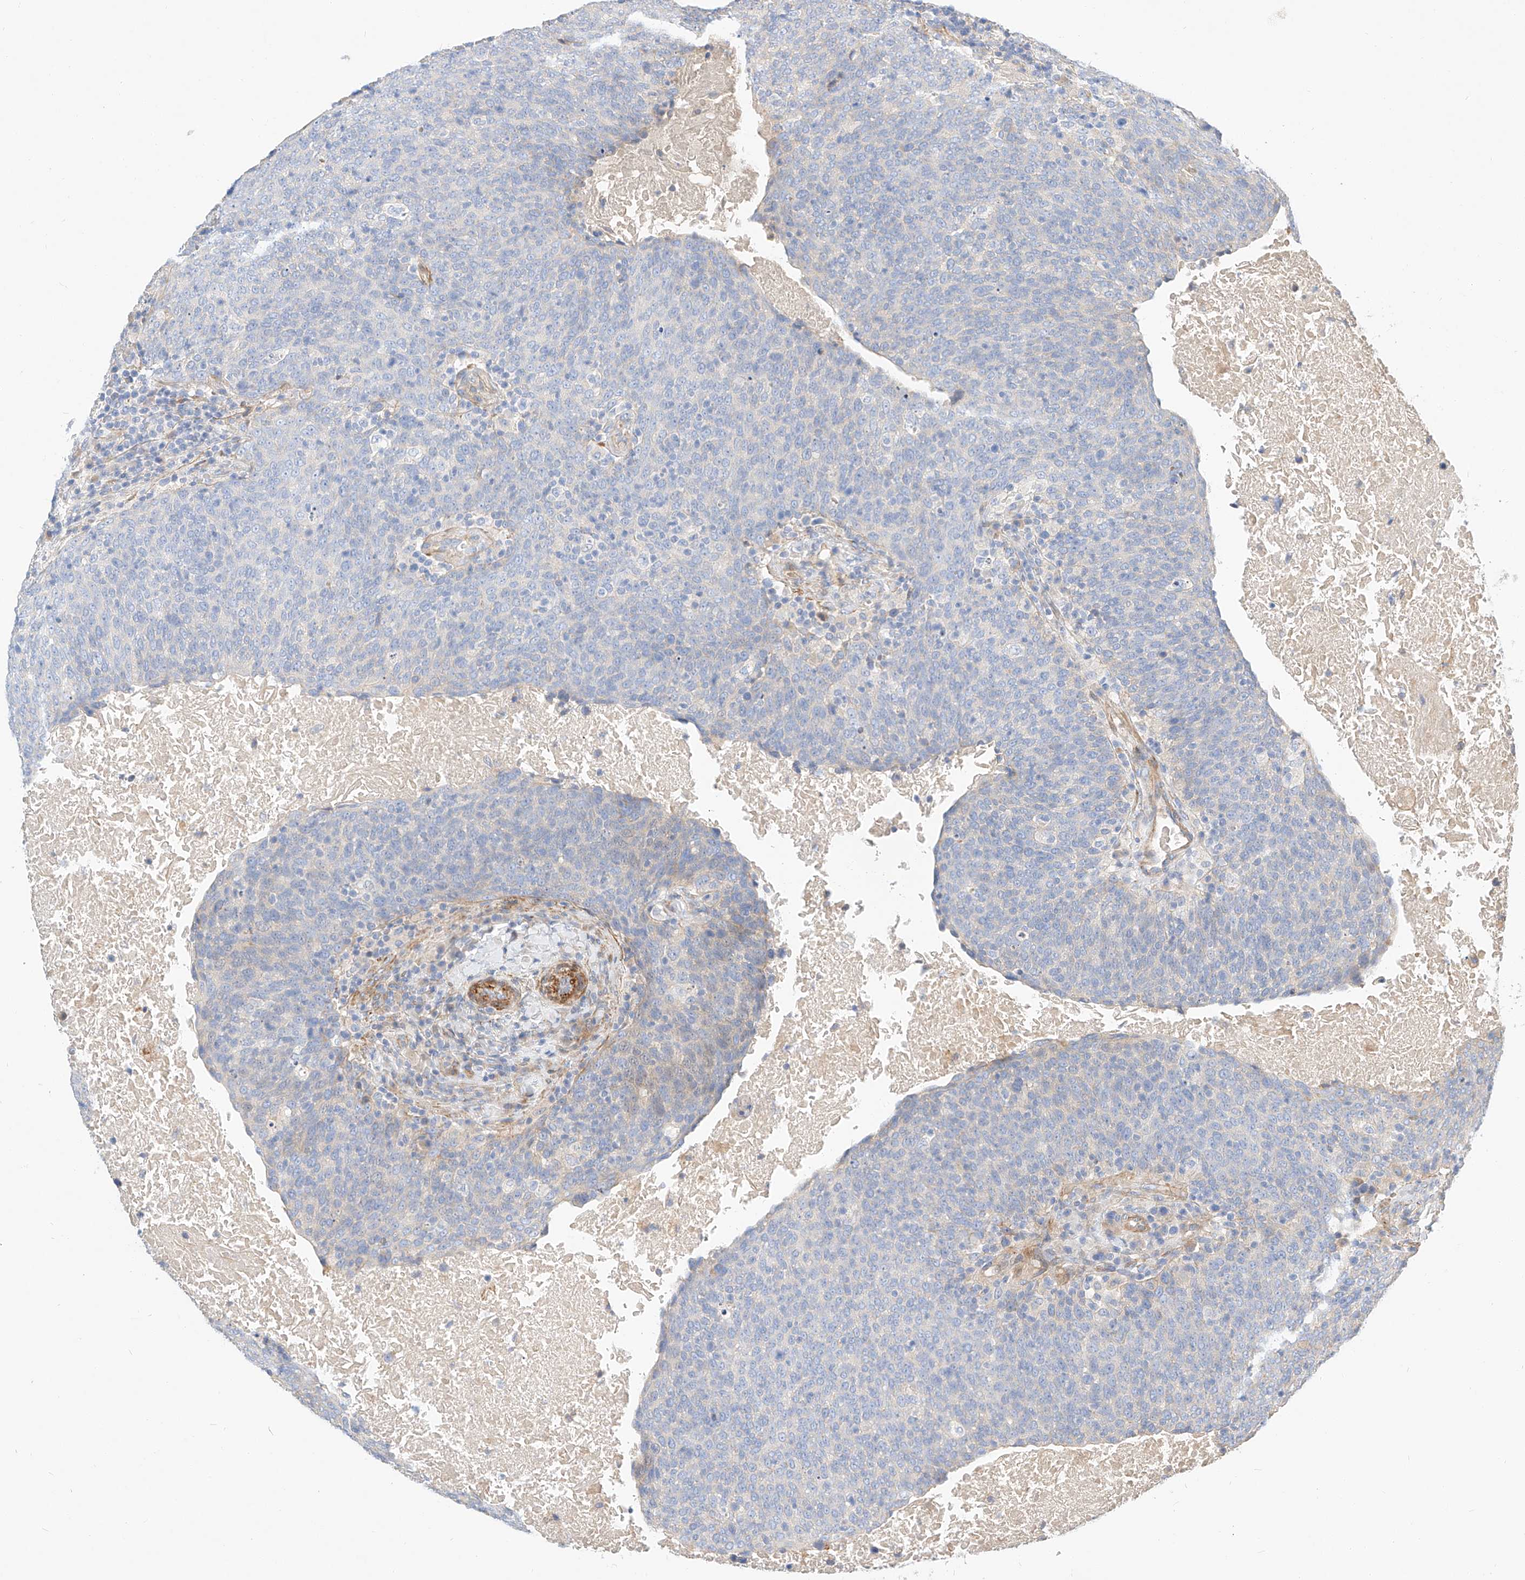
{"staining": {"intensity": "negative", "quantity": "none", "location": "none"}, "tissue": "head and neck cancer", "cell_type": "Tumor cells", "image_type": "cancer", "snomed": [{"axis": "morphology", "description": "Squamous cell carcinoma, NOS"}, {"axis": "morphology", "description": "Squamous cell carcinoma, metastatic, NOS"}, {"axis": "topography", "description": "Lymph node"}, {"axis": "topography", "description": "Head-Neck"}], "caption": "Metastatic squamous cell carcinoma (head and neck) stained for a protein using immunohistochemistry (IHC) shows no staining tumor cells.", "gene": "KCNH5", "patient": {"sex": "male", "age": 62}}